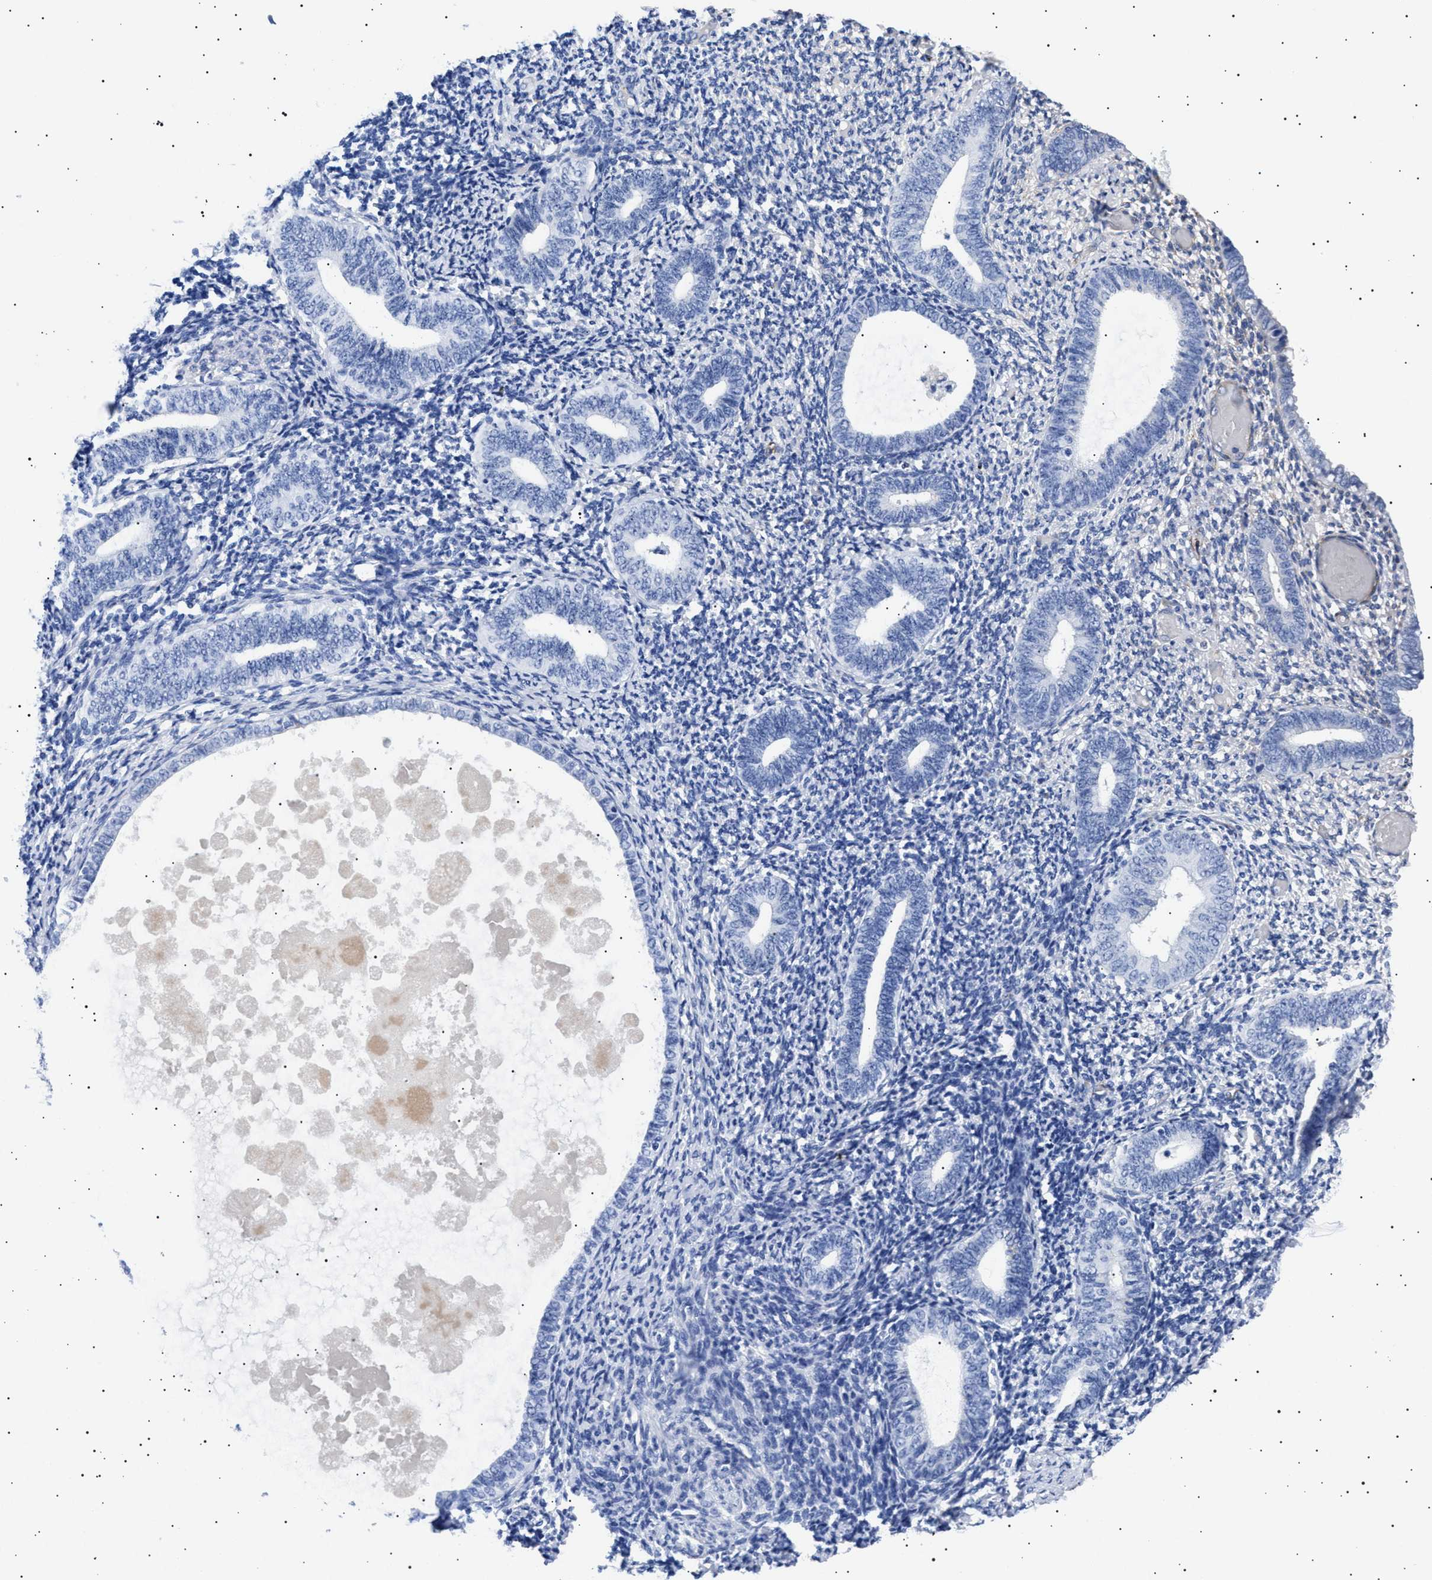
{"staining": {"intensity": "negative", "quantity": "none", "location": "none"}, "tissue": "endometrium", "cell_type": "Cells in endometrial stroma", "image_type": "normal", "snomed": [{"axis": "morphology", "description": "Normal tissue, NOS"}, {"axis": "topography", "description": "Endometrium"}], "caption": "High magnification brightfield microscopy of benign endometrium stained with DAB (brown) and counterstained with hematoxylin (blue): cells in endometrial stroma show no significant expression.", "gene": "HEMGN", "patient": {"sex": "female", "age": 66}}